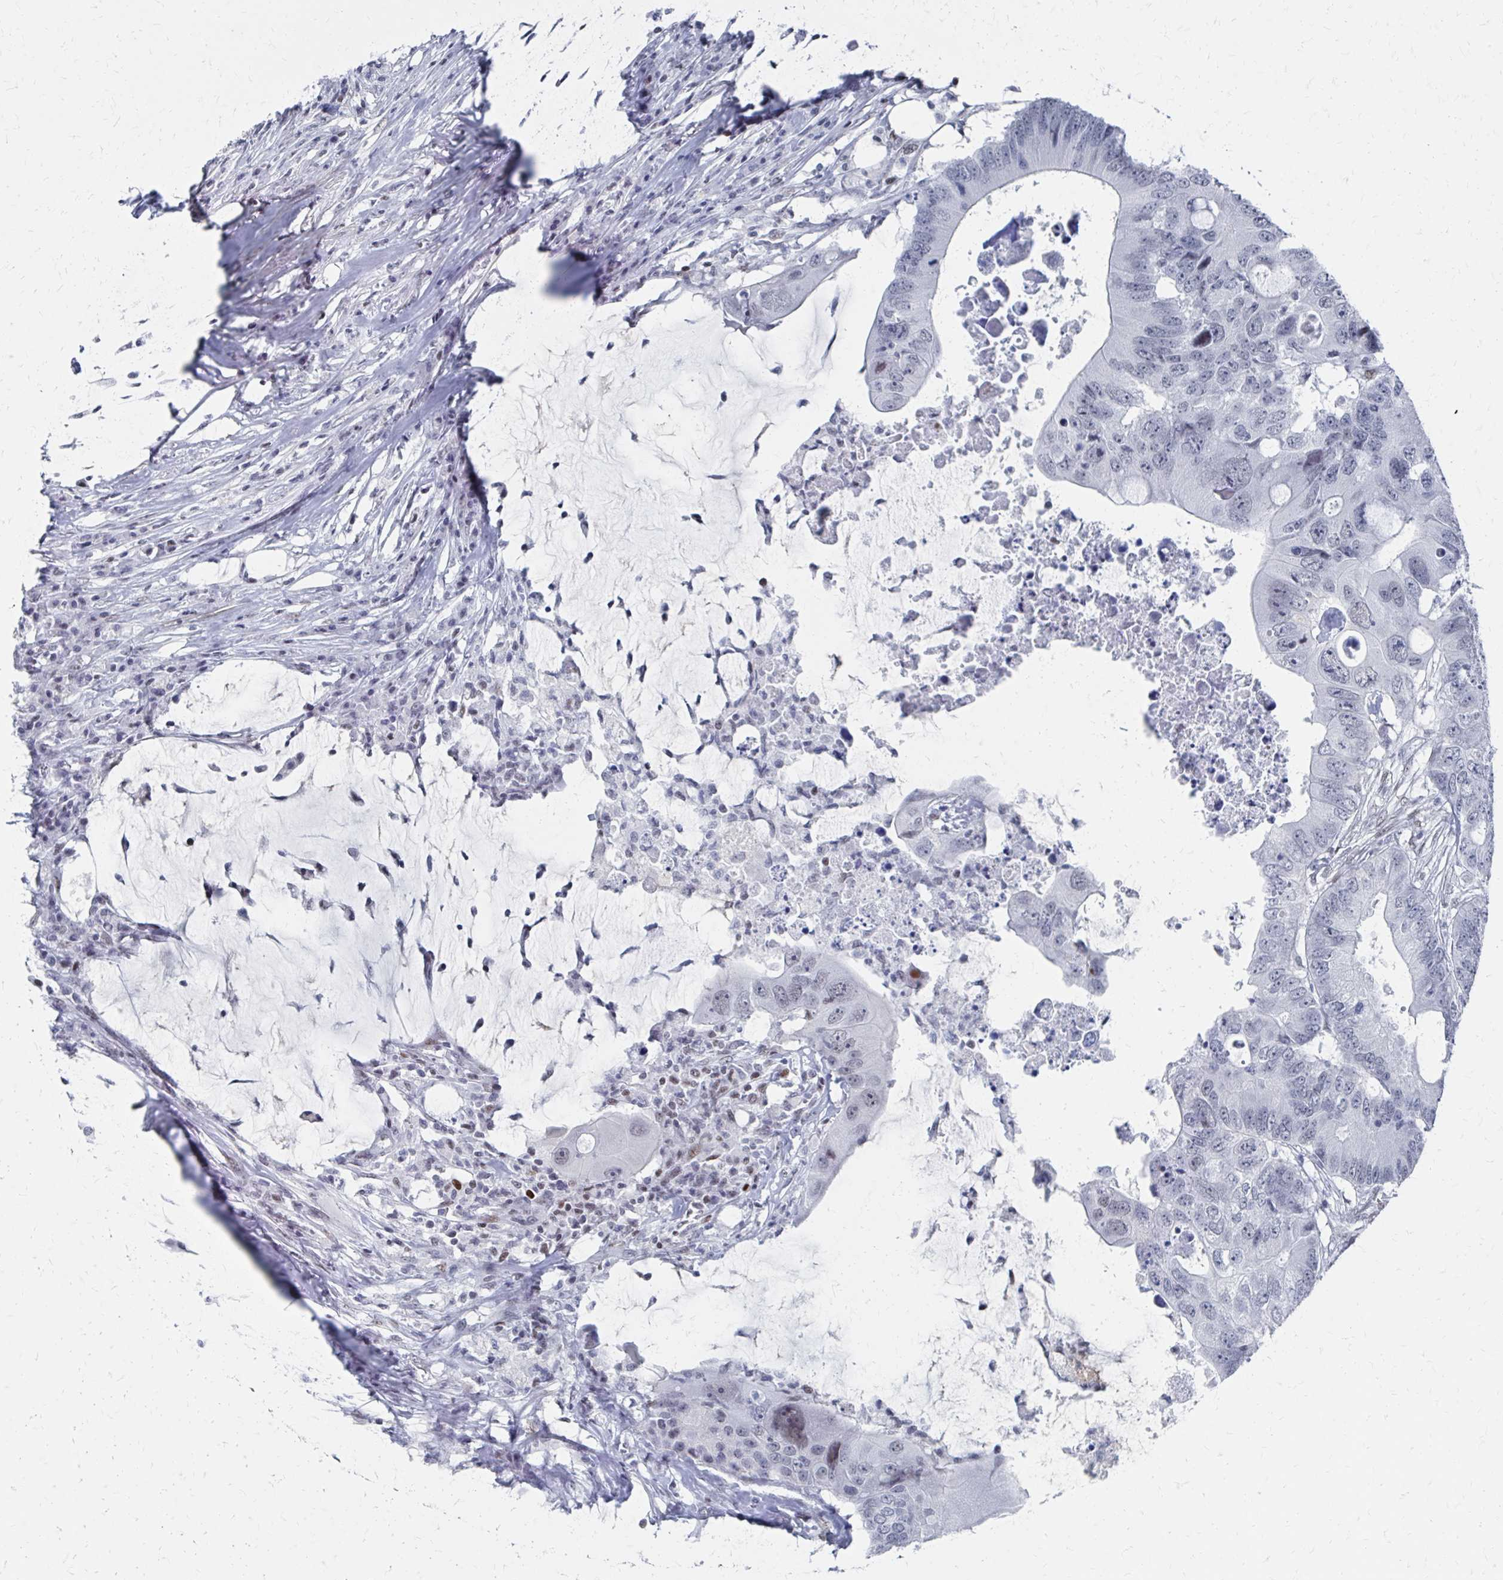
{"staining": {"intensity": "negative", "quantity": "none", "location": "none"}, "tissue": "colorectal cancer", "cell_type": "Tumor cells", "image_type": "cancer", "snomed": [{"axis": "morphology", "description": "Adenocarcinoma, NOS"}, {"axis": "topography", "description": "Colon"}], "caption": "DAB (3,3'-diaminobenzidine) immunohistochemical staining of human colorectal cancer displays no significant expression in tumor cells. (DAB immunohistochemistry visualized using brightfield microscopy, high magnification).", "gene": "CDIN1", "patient": {"sex": "male", "age": 71}}